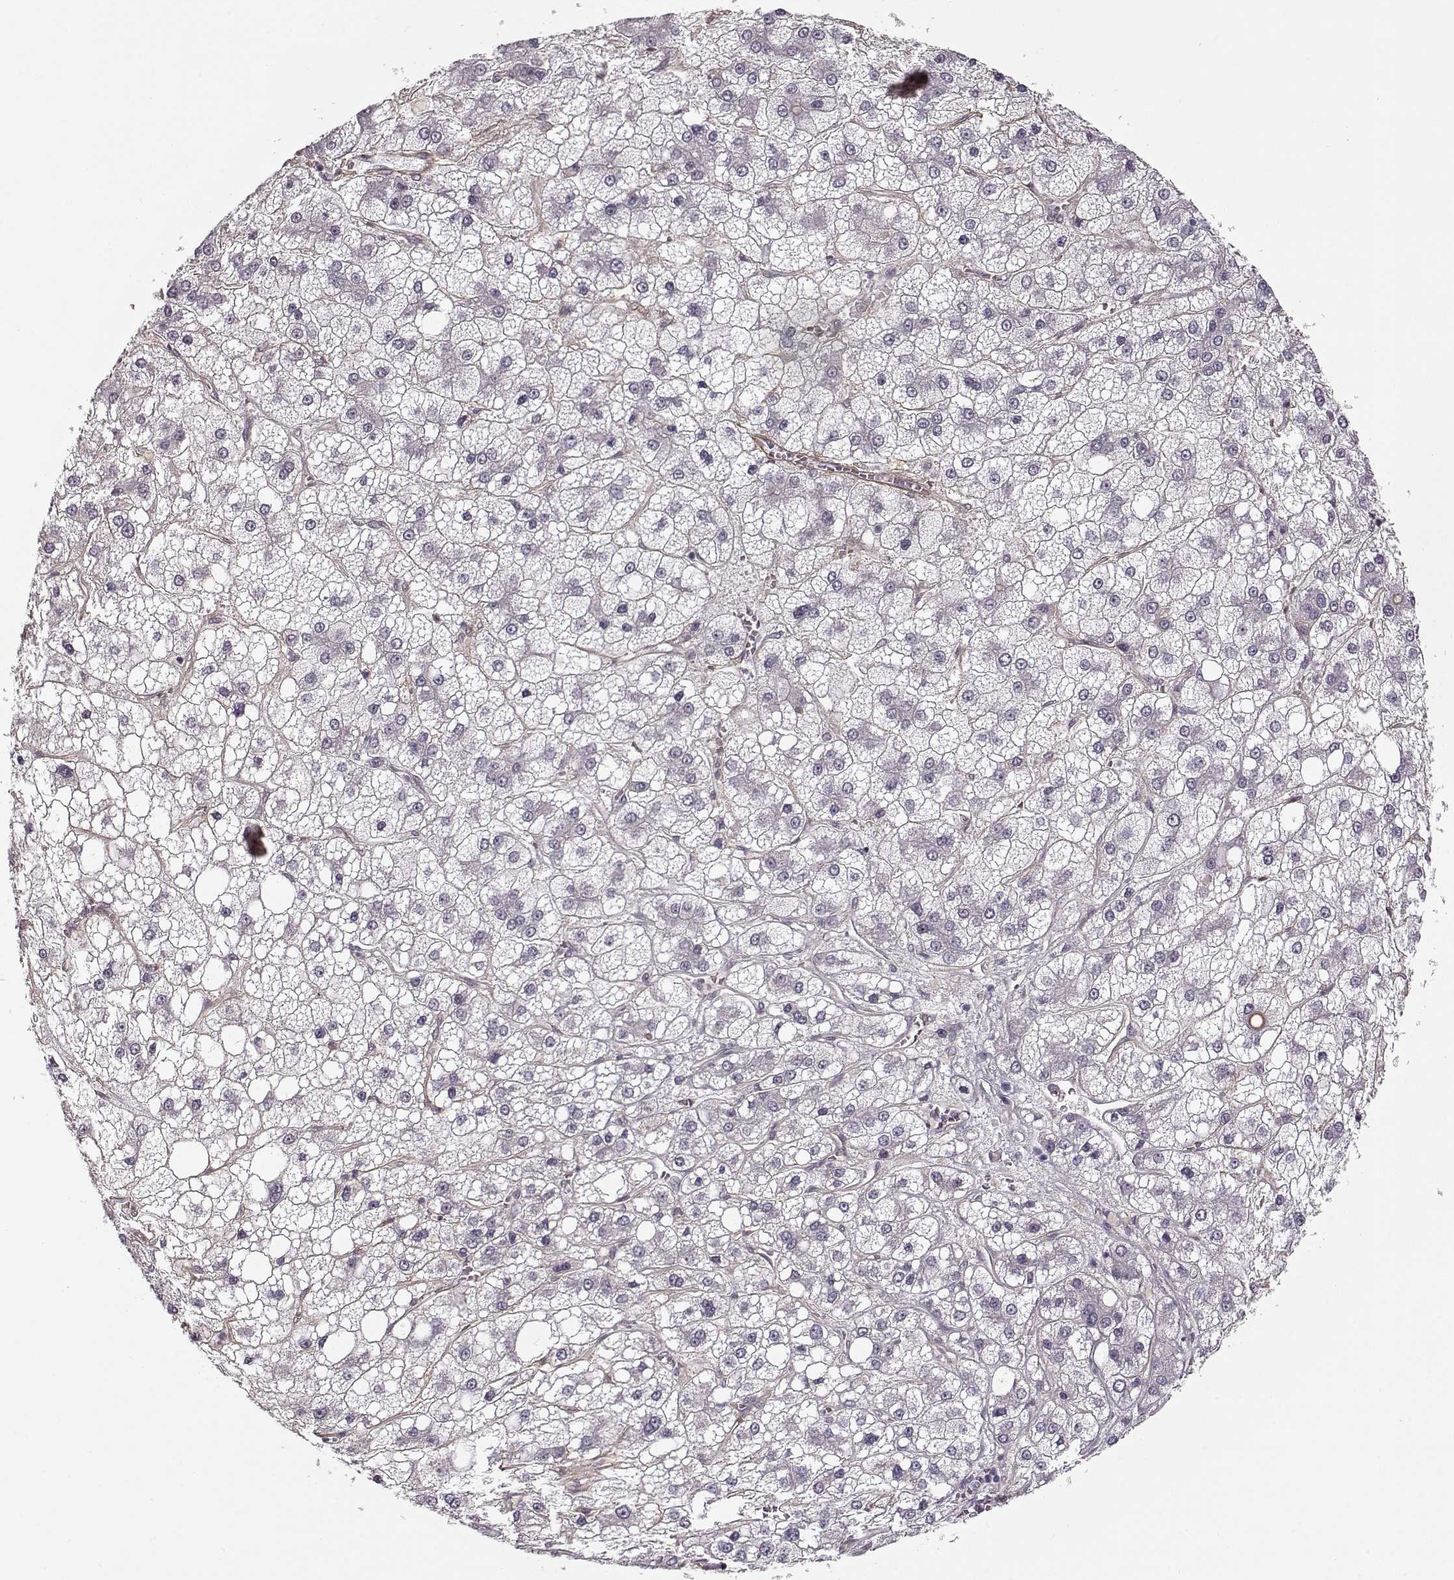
{"staining": {"intensity": "negative", "quantity": "none", "location": "none"}, "tissue": "liver cancer", "cell_type": "Tumor cells", "image_type": "cancer", "snomed": [{"axis": "morphology", "description": "Carcinoma, Hepatocellular, NOS"}, {"axis": "topography", "description": "Liver"}], "caption": "Immunohistochemistry of liver cancer (hepatocellular carcinoma) demonstrates no expression in tumor cells.", "gene": "LAMB2", "patient": {"sex": "male", "age": 73}}